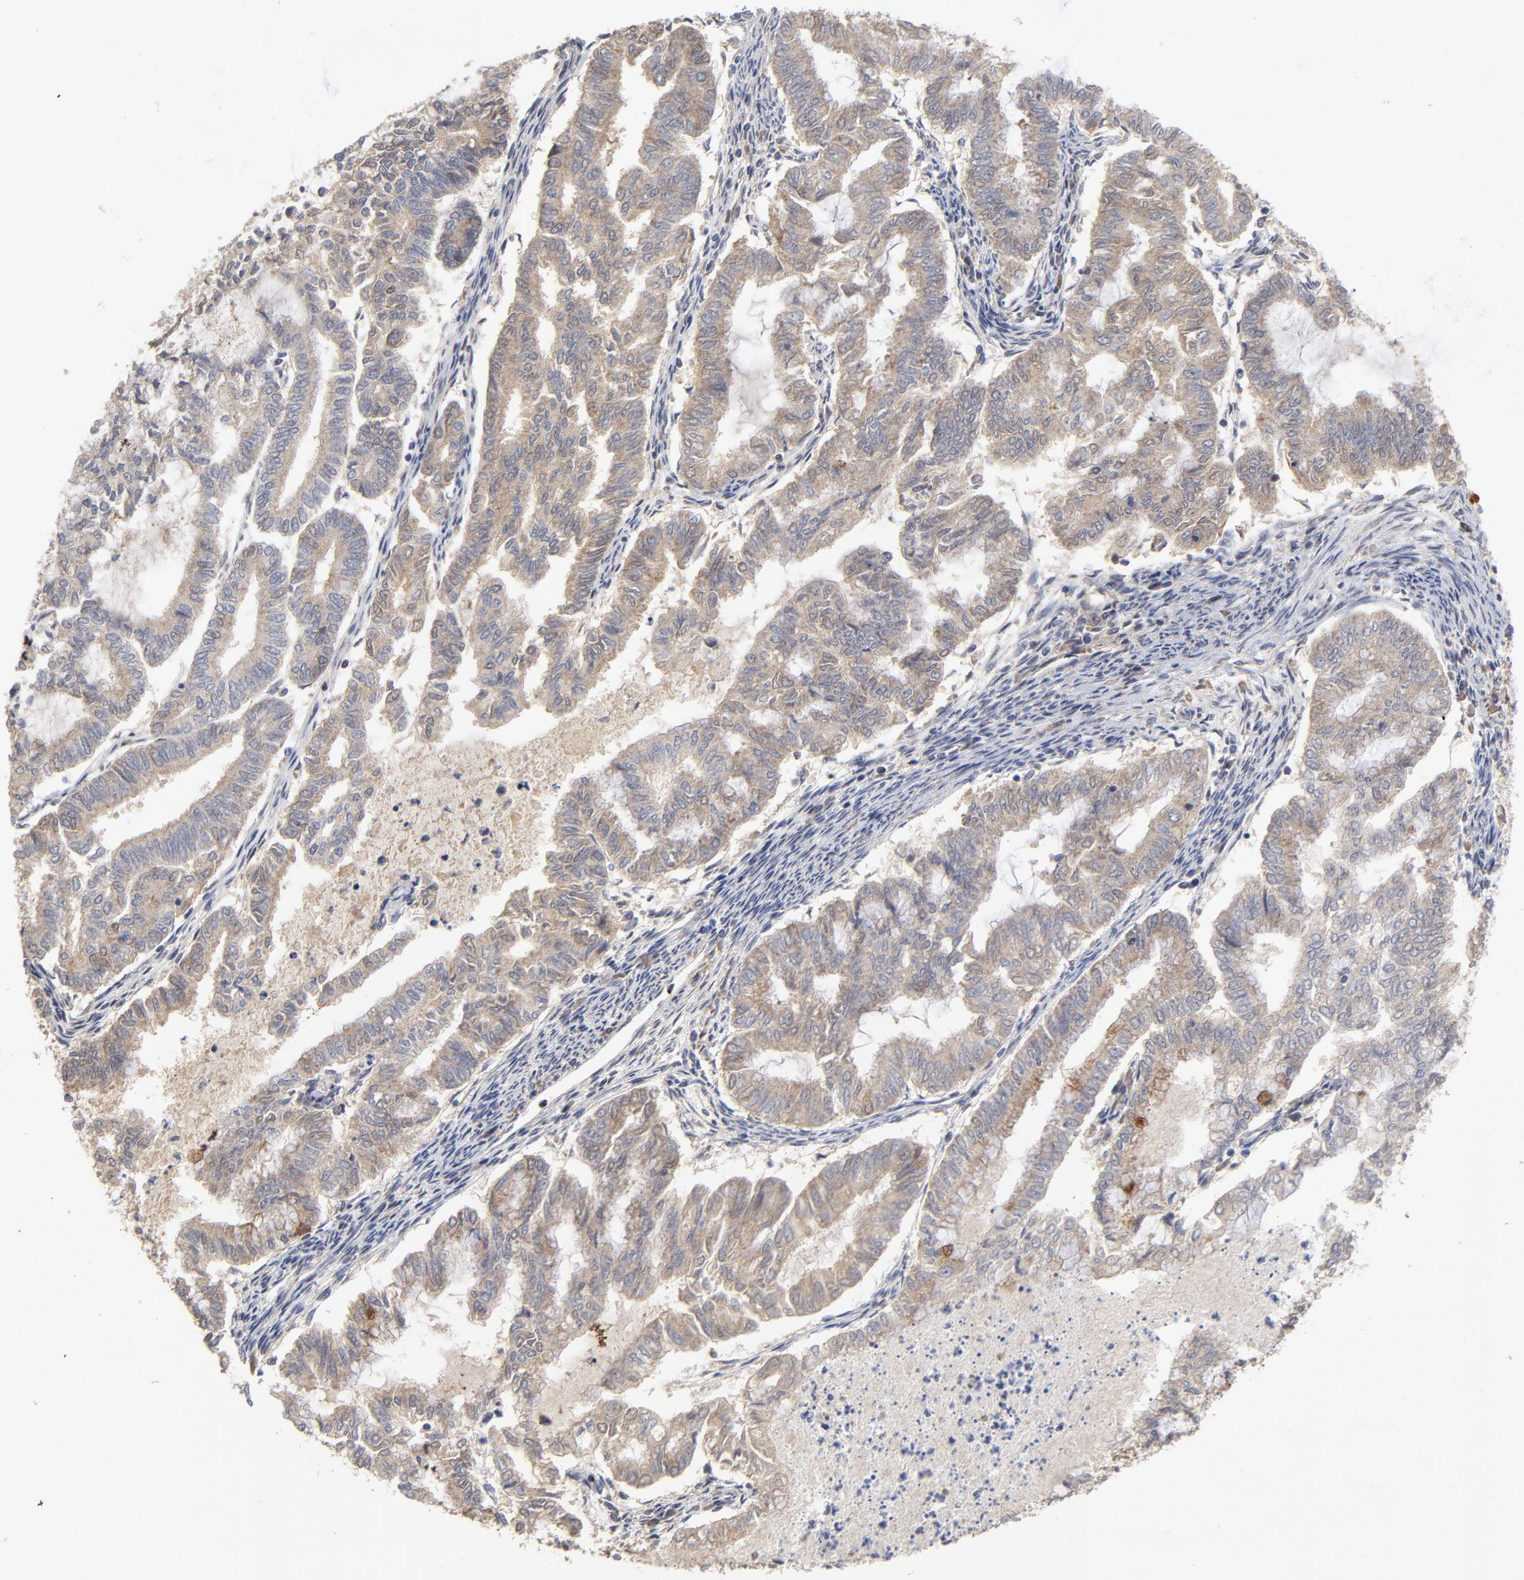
{"staining": {"intensity": "moderate", "quantity": ">75%", "location": "cytoplasmic/membranous"}, "tissue": "endometrial cancer", "cell_type": "Tumor cells", "image_type": "cancer", "snomed": [{"axis": "morphology", "description": "Adenocarcinoma, NOS"}, {"axis": "topography", "description": "Endometrium"}], "caption": "Tumor cells demonstrate medium levels of moderate cytoplasmic/membranous staining in approximately >75% of cells in human endometrial adenocarcinoma.", "gene": "WSB1", "patient": {"sex": "female", "age": 79}}